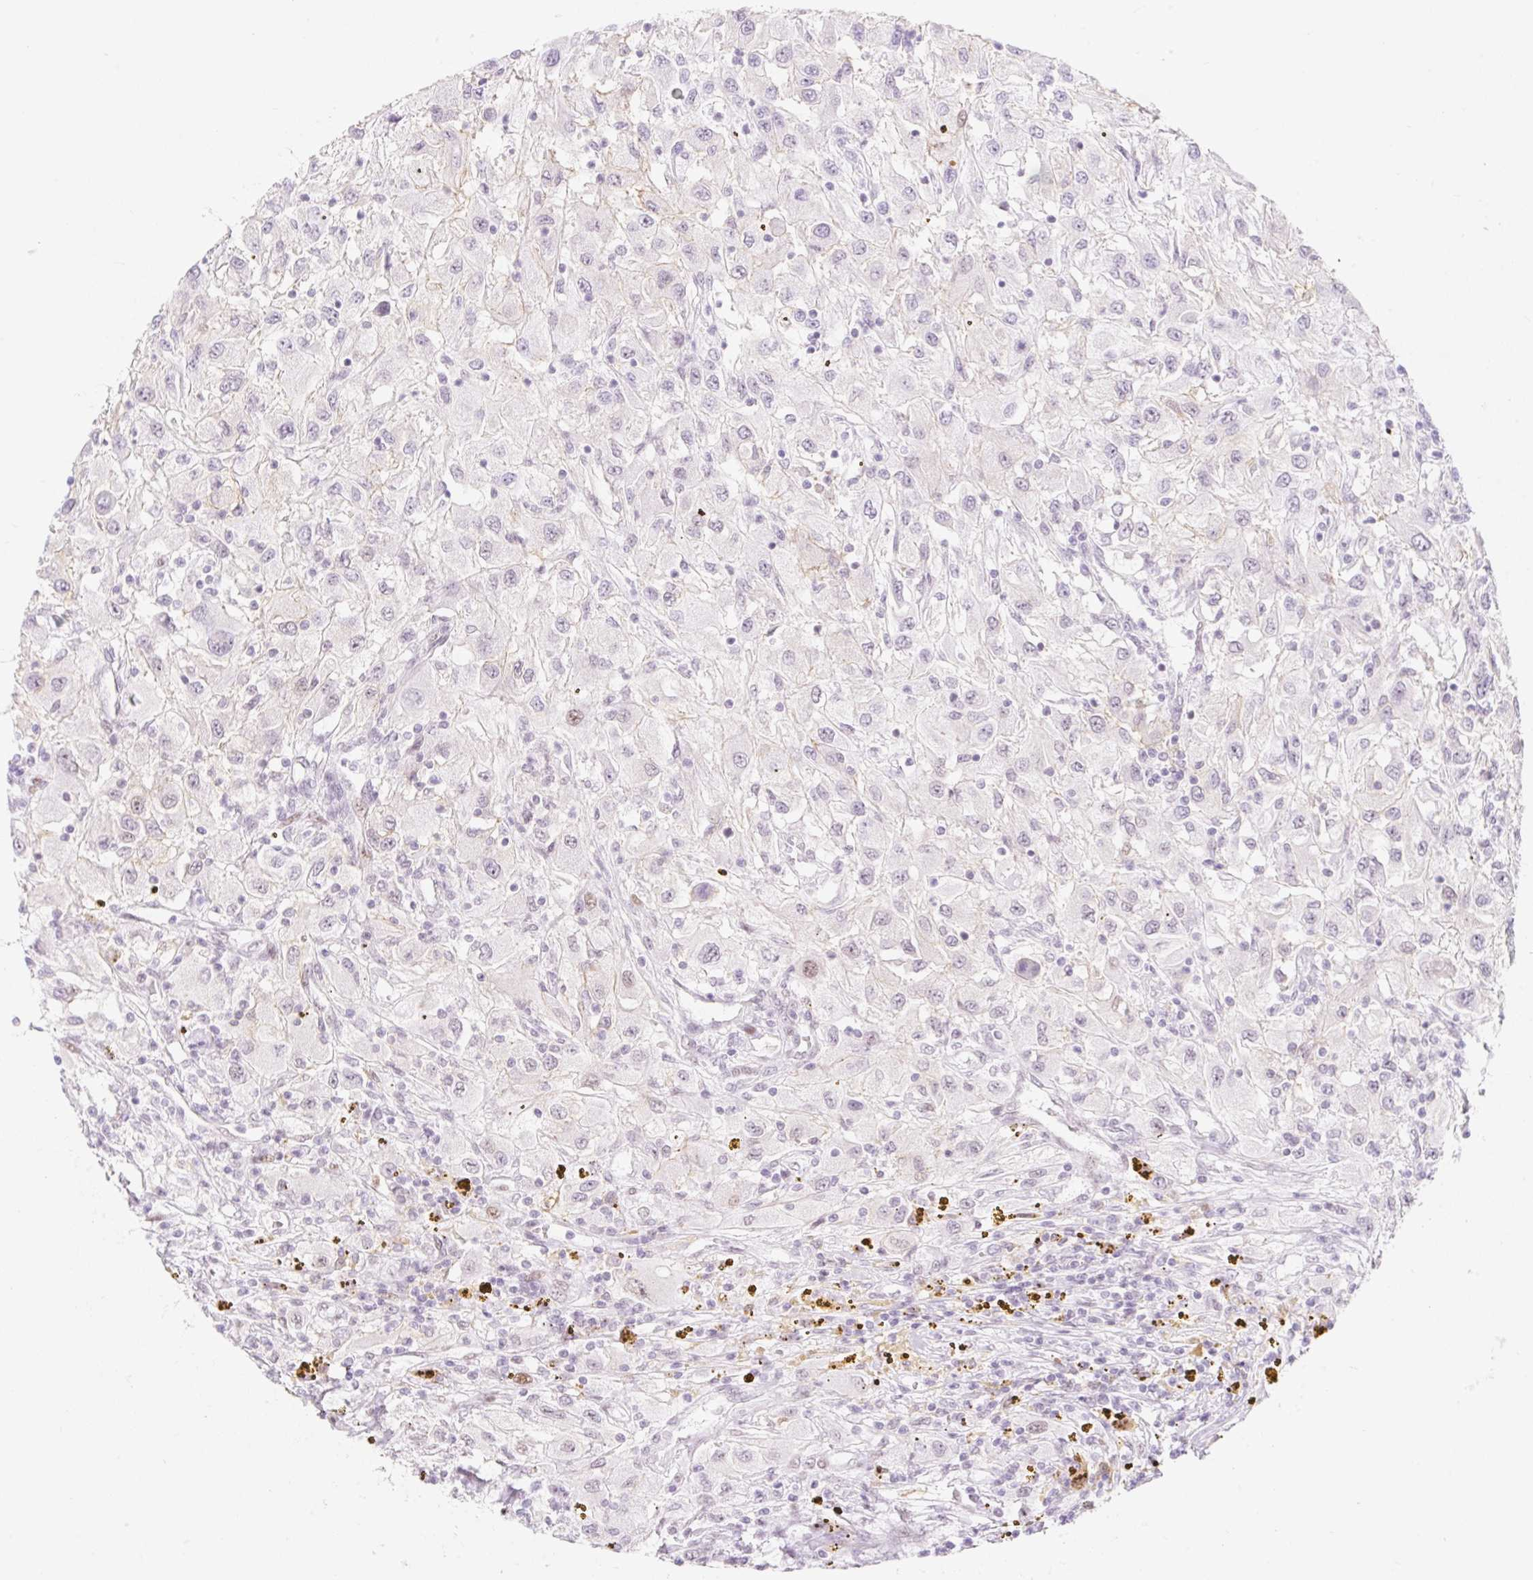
{"staining": {"intensity": "weak", "quantity": "<25%", "location": "nuclear"}, "tissue": "renal cancer", "cell_type": "Tumor cells", "image_type": "cancer", "snomed": [{"axis": "morphology", "description": "Adenocarcinoma, NOS"}, {"axis": "topography", "description": "Kidney"}], "caption": "IHC image of human renal adenocarcinoma stained for a protein (brown), which exhibits no expression in tumor cells. (DAB immunohistochemistry (IHC) with hematoxylin counter stain).", "gene": "H2BW1", "patient": {"sex": "female", "age": 67}}